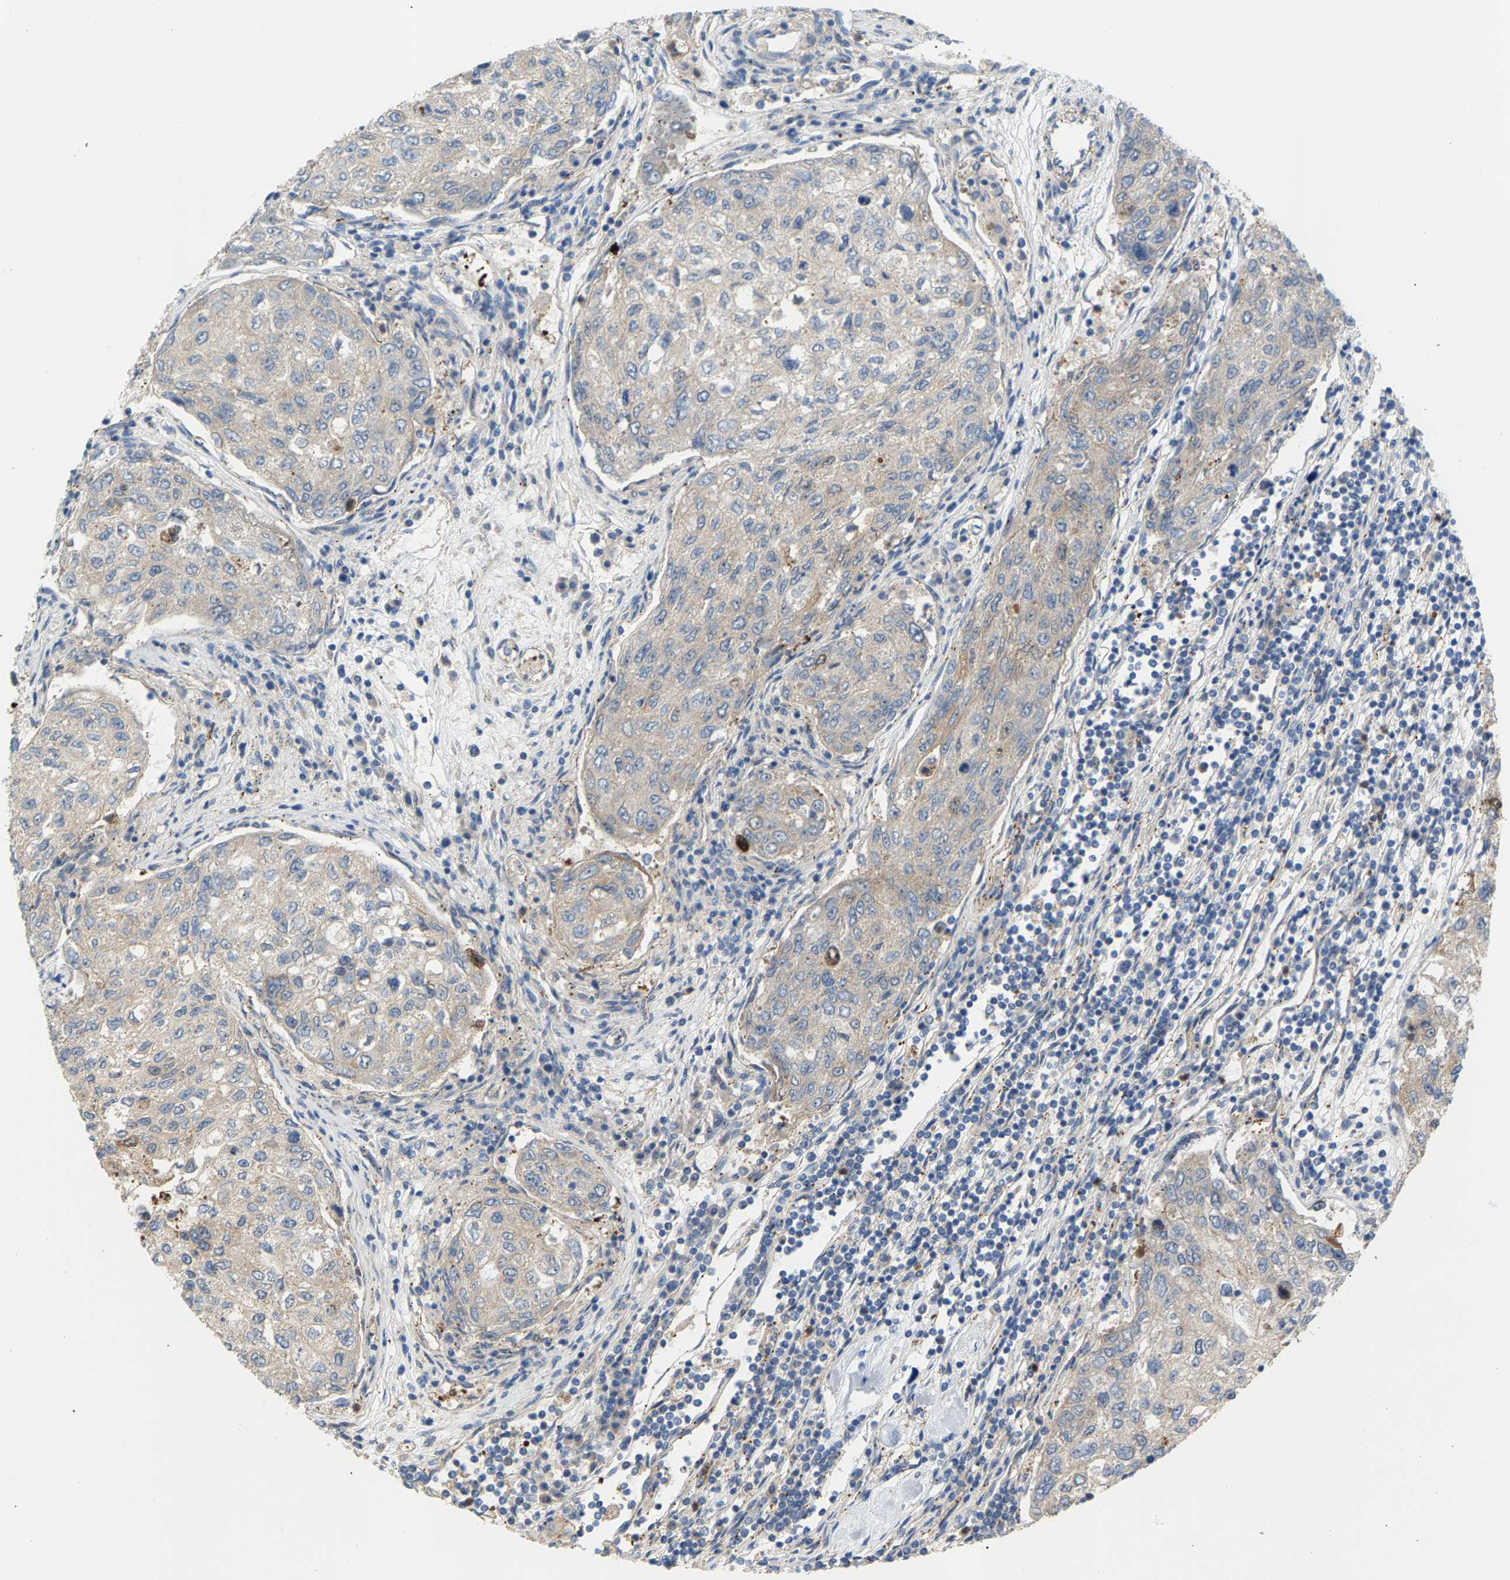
{"staining": {"intensity": "weak", "quantity": "25%-75%", "location": "cytoplasmic/membranous"}, "tissue": "urothelial cancer", "cell_type": "Tumor cells", "image_type": "cancer", "snomed": [{"axis": "morphology", "description": "Urothelial carcinoma, High grade"}, {"axis": "topography", "description": "Lymph node"}, {"axis": "topography", "description": "Urinary bladder"}], "caption": "DAB (3,3'-diaminobenzidine) immunohistochemical staining of urothelial carcinoma (high-grade) shows weak cytoplasmic/membranous protein staining in approximately 25%-75% of tumor cells.", "gene": "KRTAP27-1", "patient": {"sex": "male", "age": 51}}